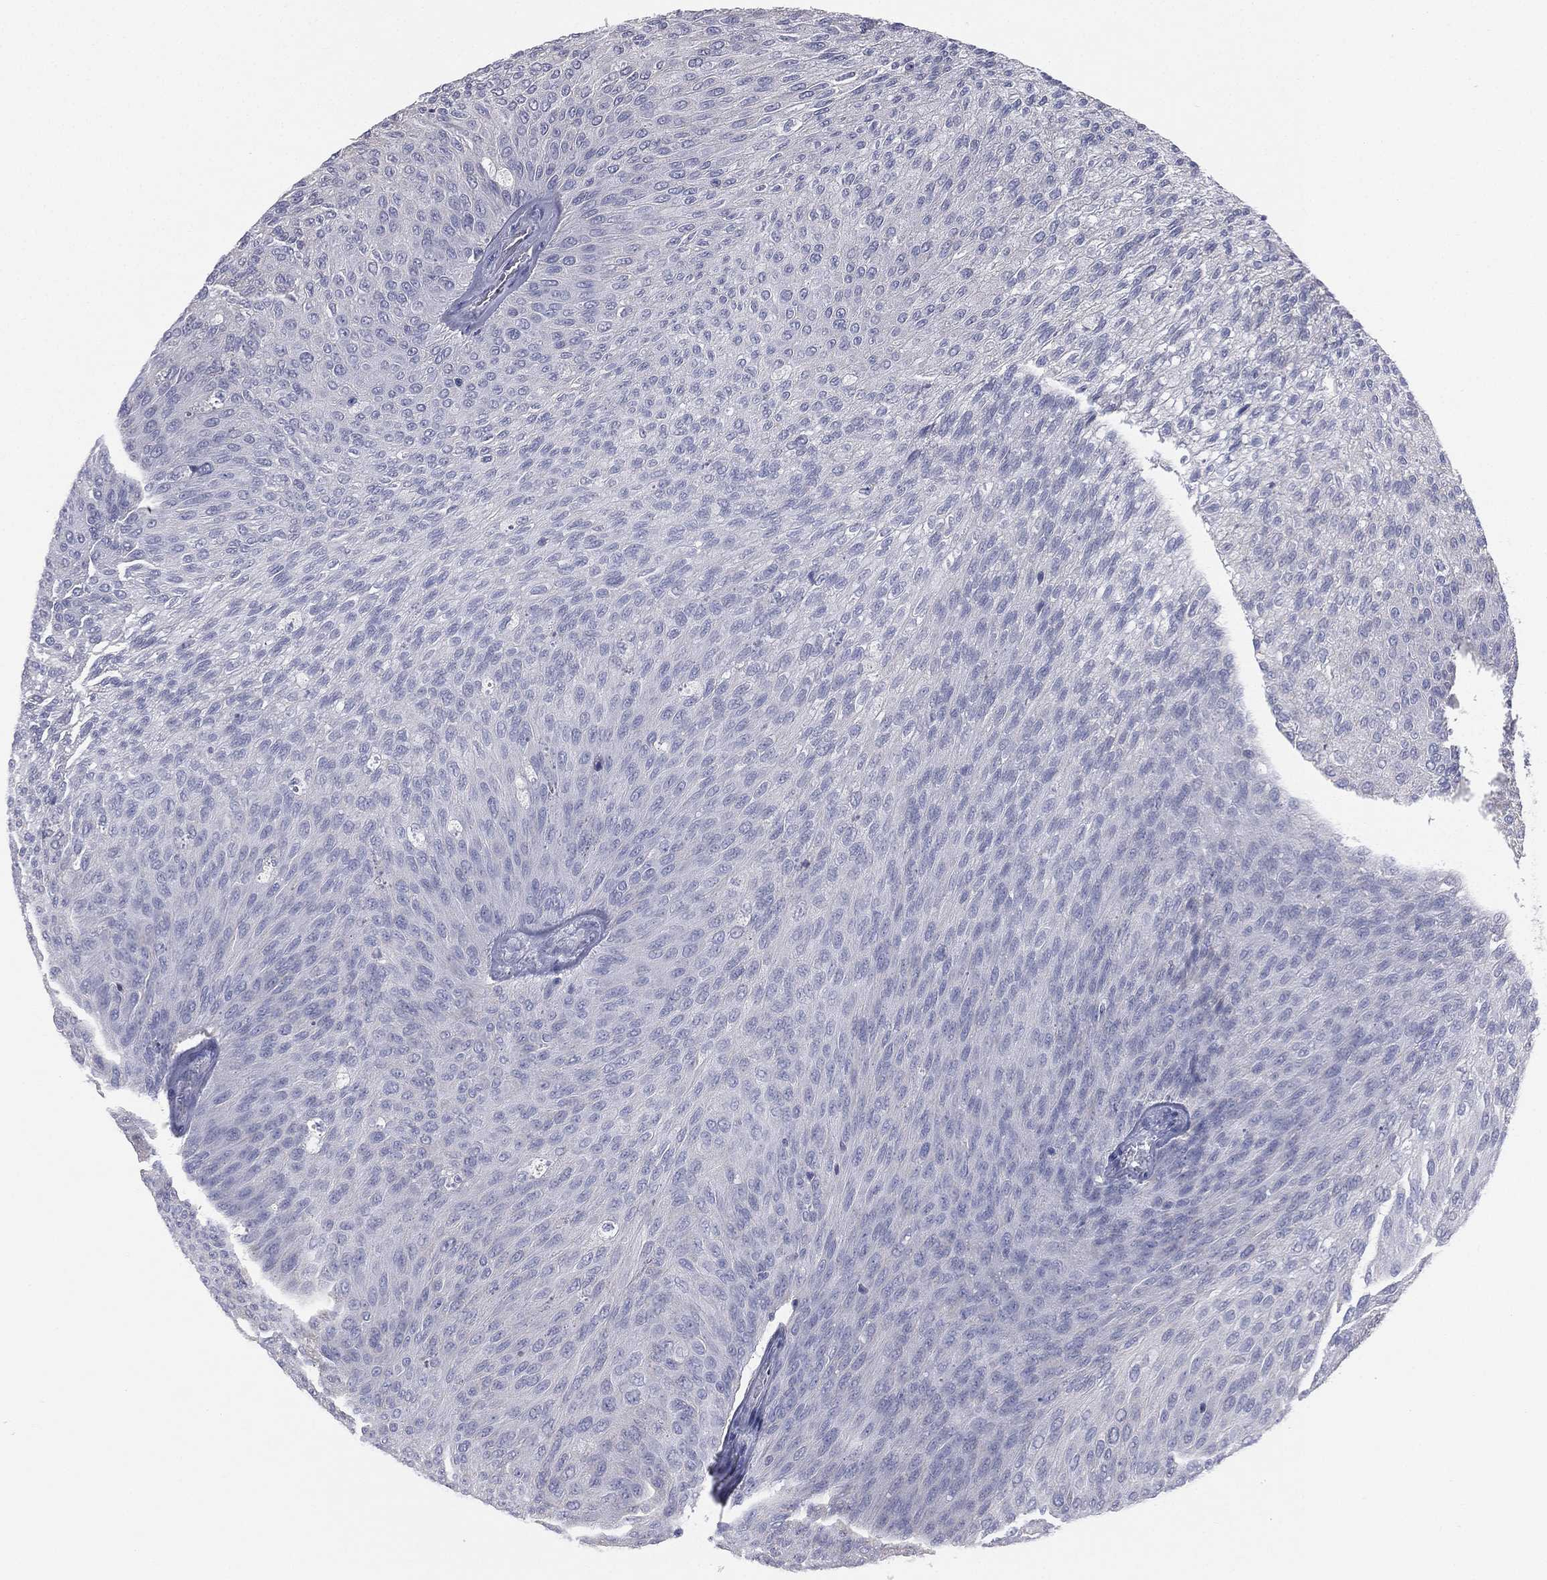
{"staining": {"intensity": "negative", "quantity": "none", "location": "none"}, "tissue": "urothelial cancer", "cell_type": "Tumor cells", "image_type": "cancer", "snomed": [{"axis": "morphology", "description": "Urothelial carcinoma, Low grade"}, {"axis": "topography", "description": "Ureter, NOS"}, {"axis": "topography", "description": "Urinary bladder"}], "caption": "An image of low-grade urothelial carcinoma stained for a protein shows no brown staining in tumor cells. Brightfield microscopy of immunohistochemistry (IHC) stained with DAB (3,3'-diaminobenzidine) (brown) and hematoxylin (blue), captured at high magnification.", "gene": "STK31", "patient": {"sex": "male", "age": 78}}